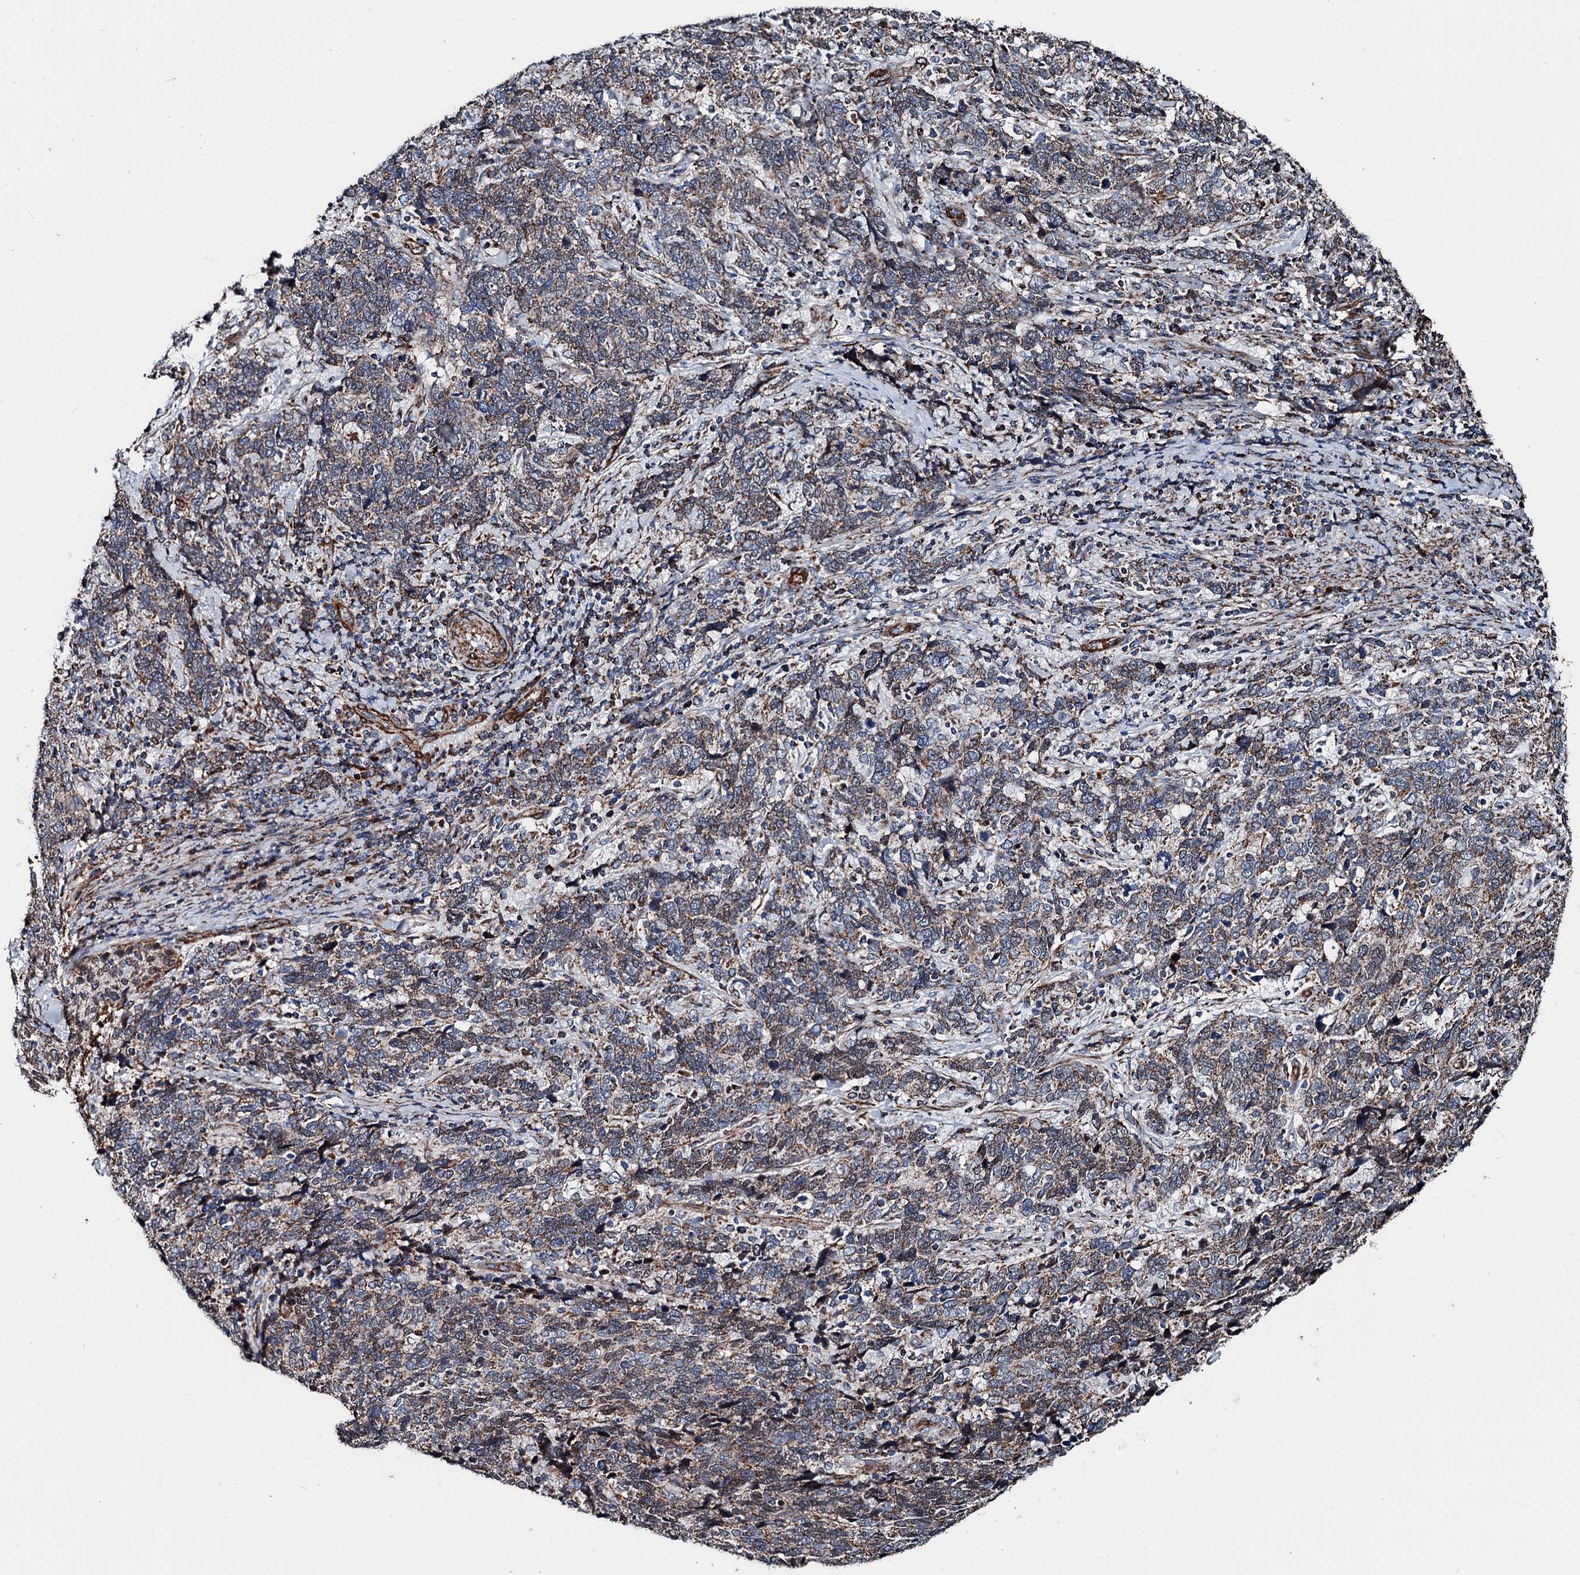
{"staining": {"intensity": "moderate", "quantity": ">75%", "location": "cytoplasmic/membranous"}, "tissue": "cervical cancer", "cell_type": "Tumor cells", "image_type": "cancer", "snomed": [{"axis": "morphology", "description": "Squamous cell carcinoma, NOS"}, {"axis": "topography", "description": "Cervix"}], "caption": "Squamous cell carcinoma (cervical) stained for a protein reveals moderate cytoplasmic/membranous positivity in tumor cells.", "gene": "DDIAS", "patient": {"sex": "female", "age": 41}}